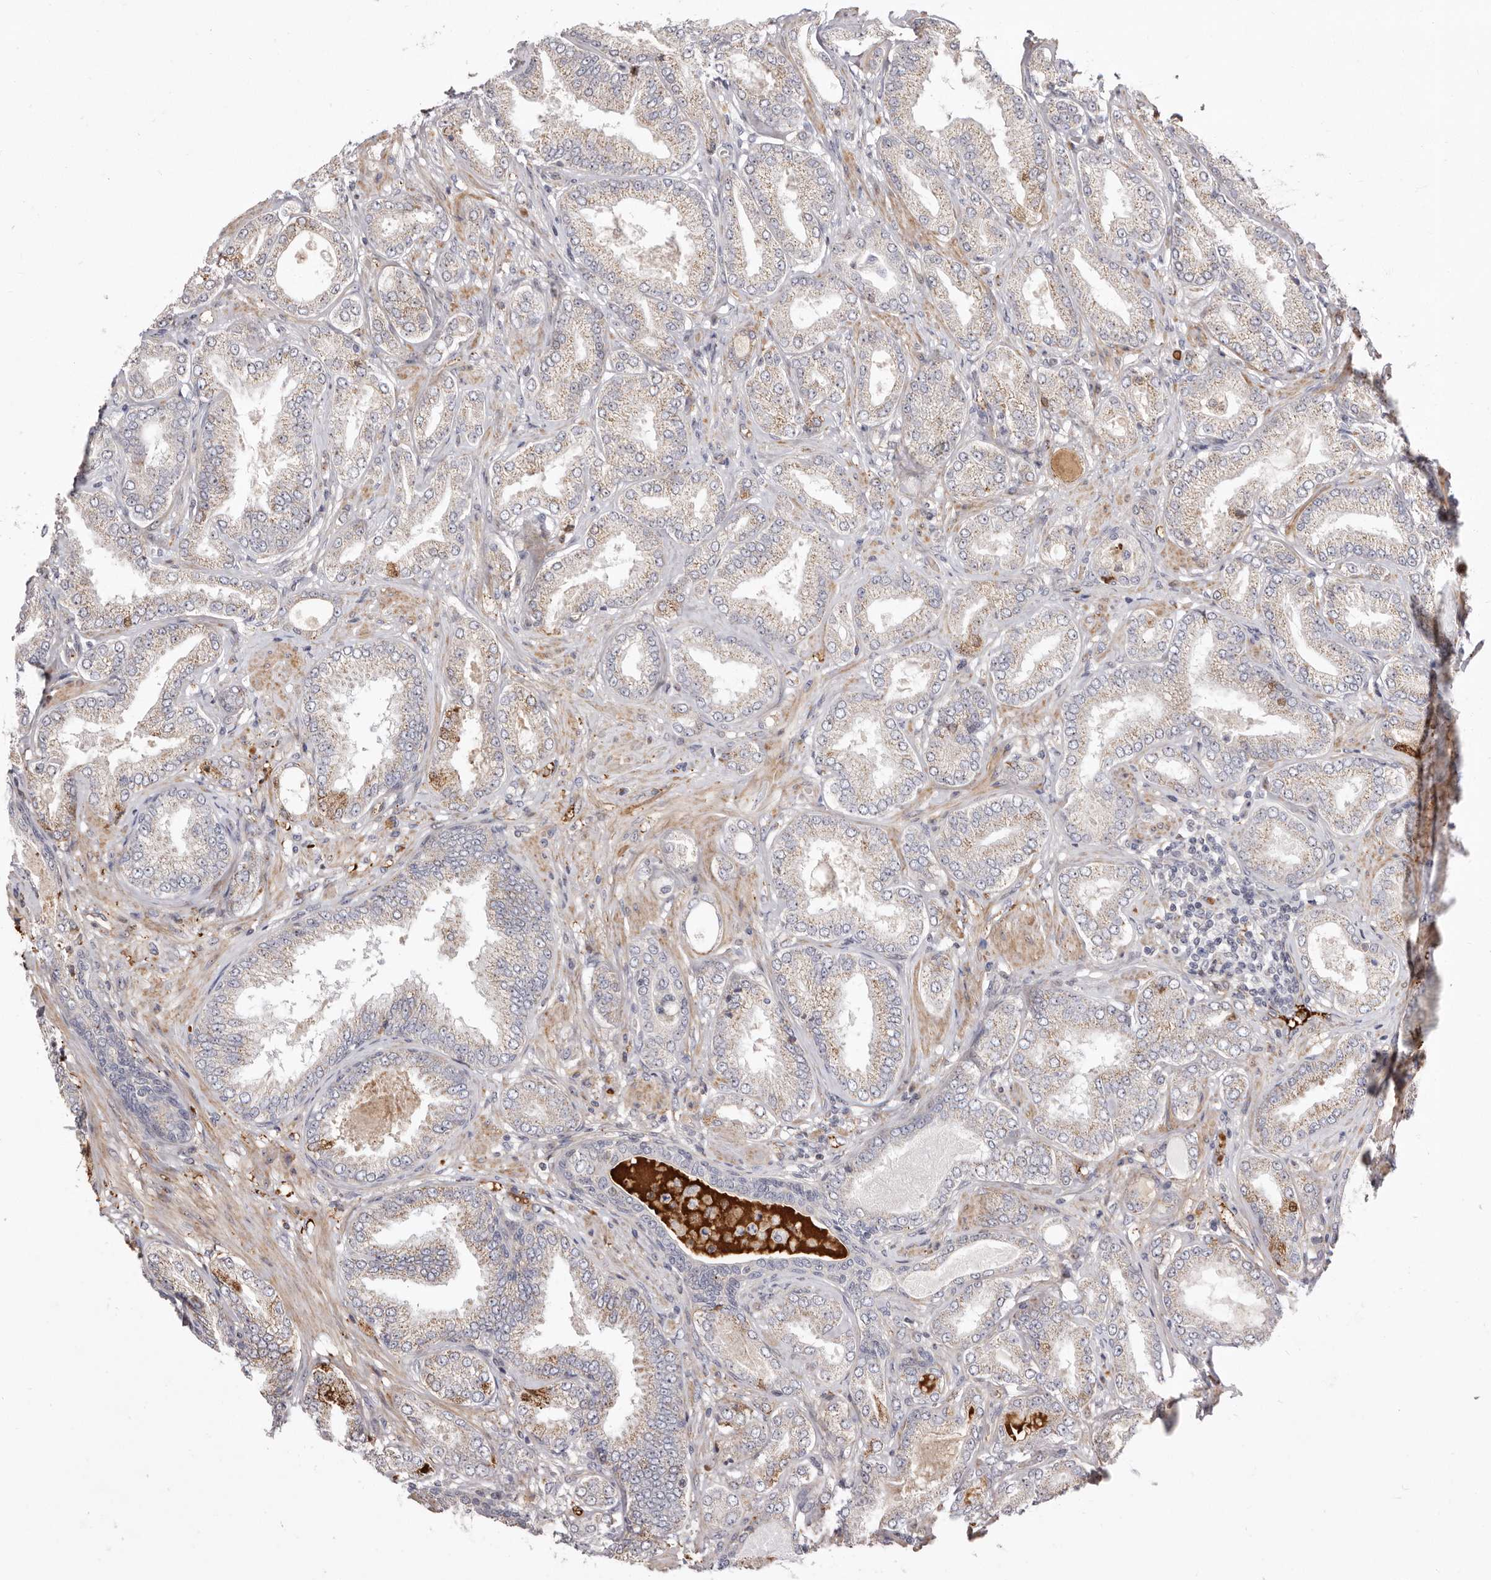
{"staining": {"intensity": "weak", "quantity": "25%-75%", "location": "cytoplasmic/membranous"}, "tissue": "prostate cancer", "cell_type": "Tumor cells", "image_type": "cancer", "snomed": [{"axis": "morphology", "description": "Adenocarcinoma, Low grade"}, {"axis": "topography", "description": "Prostate"}], "caption": "Prostate cancer (adenocarcinoma (low-grade)) stained with a protein marker demonstrates weak staining in tumor cells.", "gene": "NUBPL", "patient": {"sex": "male", "age": 63}}